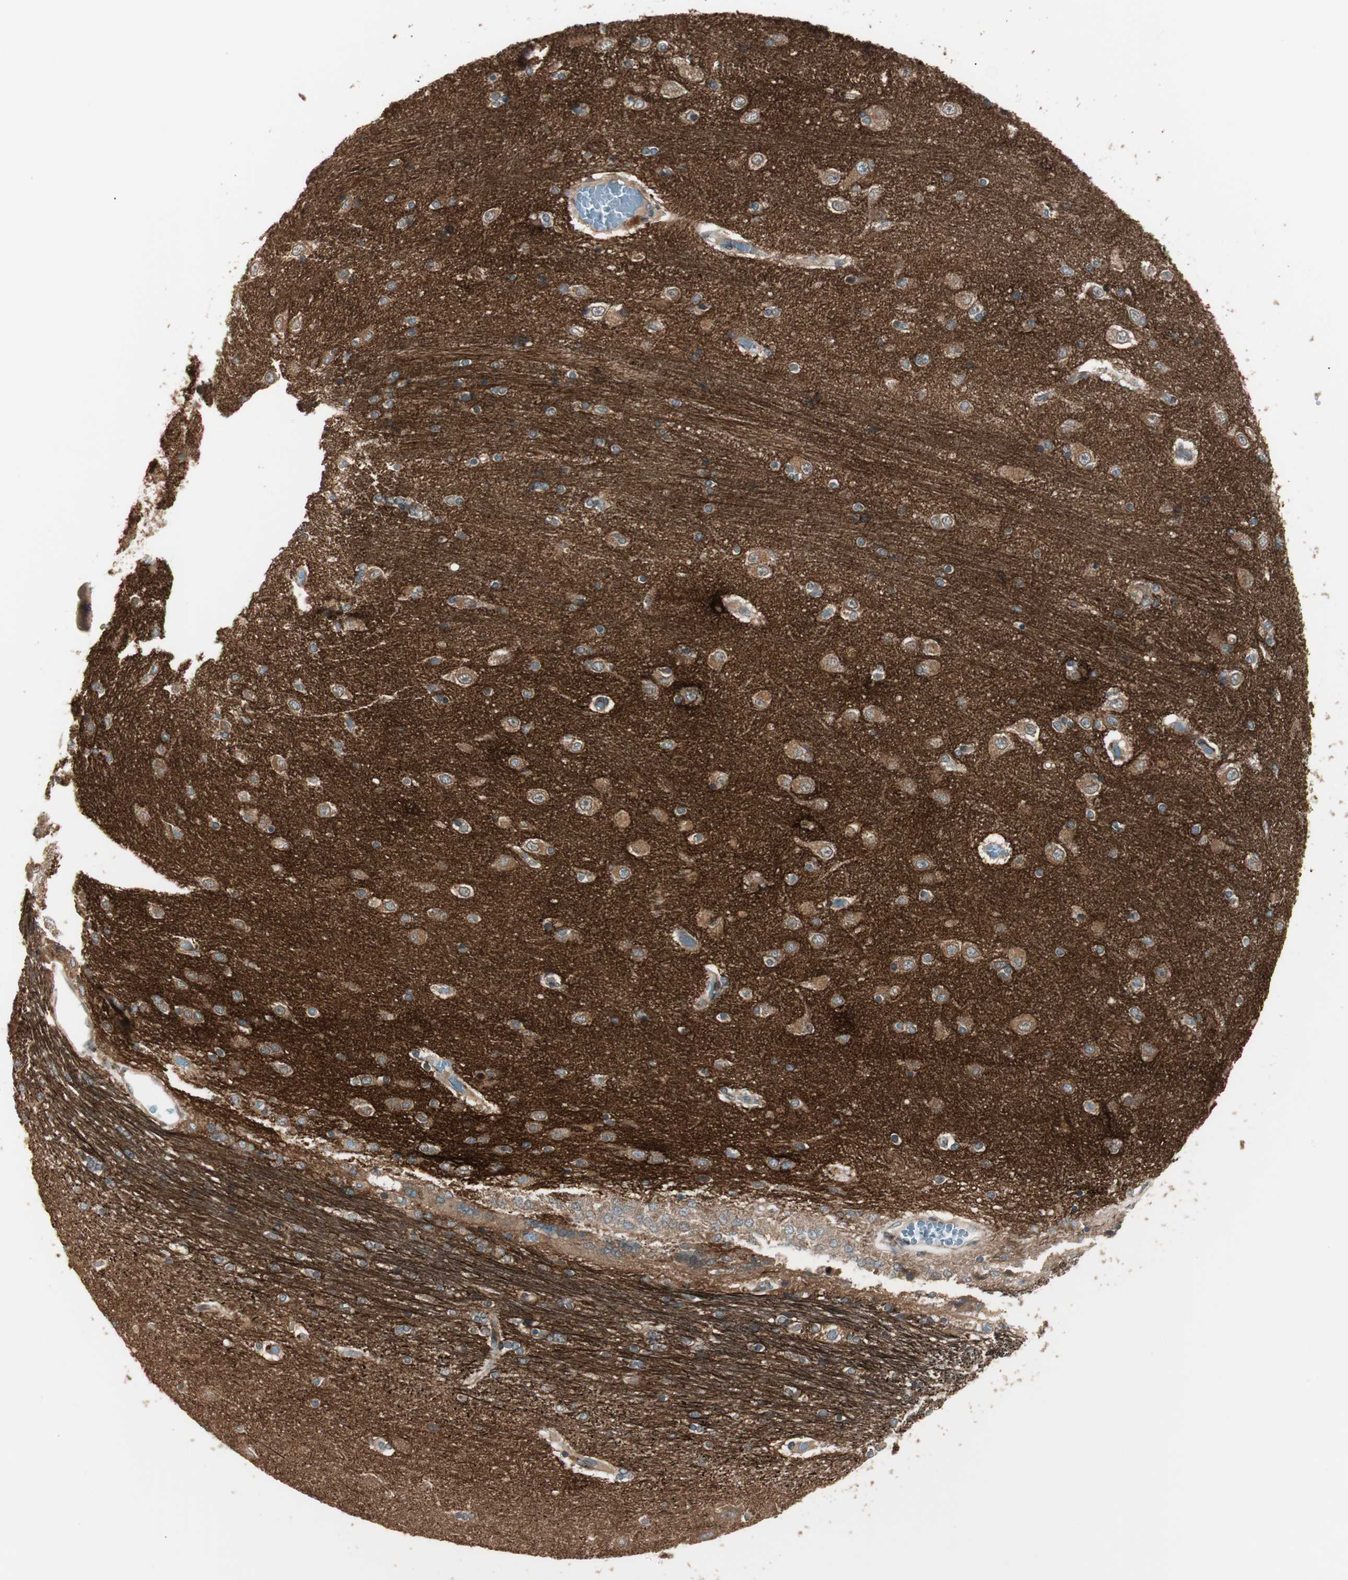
{"staining": {"intensity": "negative", "quantity": "none", "location": "none"}, "tissue": "hippocampus", "cell_type": "Glial cells", "image_type": "normal", "snomed": [{"axis": "morphology", "description": "Normal tissue, NOS"}, {"axis": "topography", "description": "Hippocampus"}], "caption": "The IHC image has no significant expression in glial cells of hippocampus.", "gene": "PPP2R5E", "patient": {"sex": "female", "age": 54}}